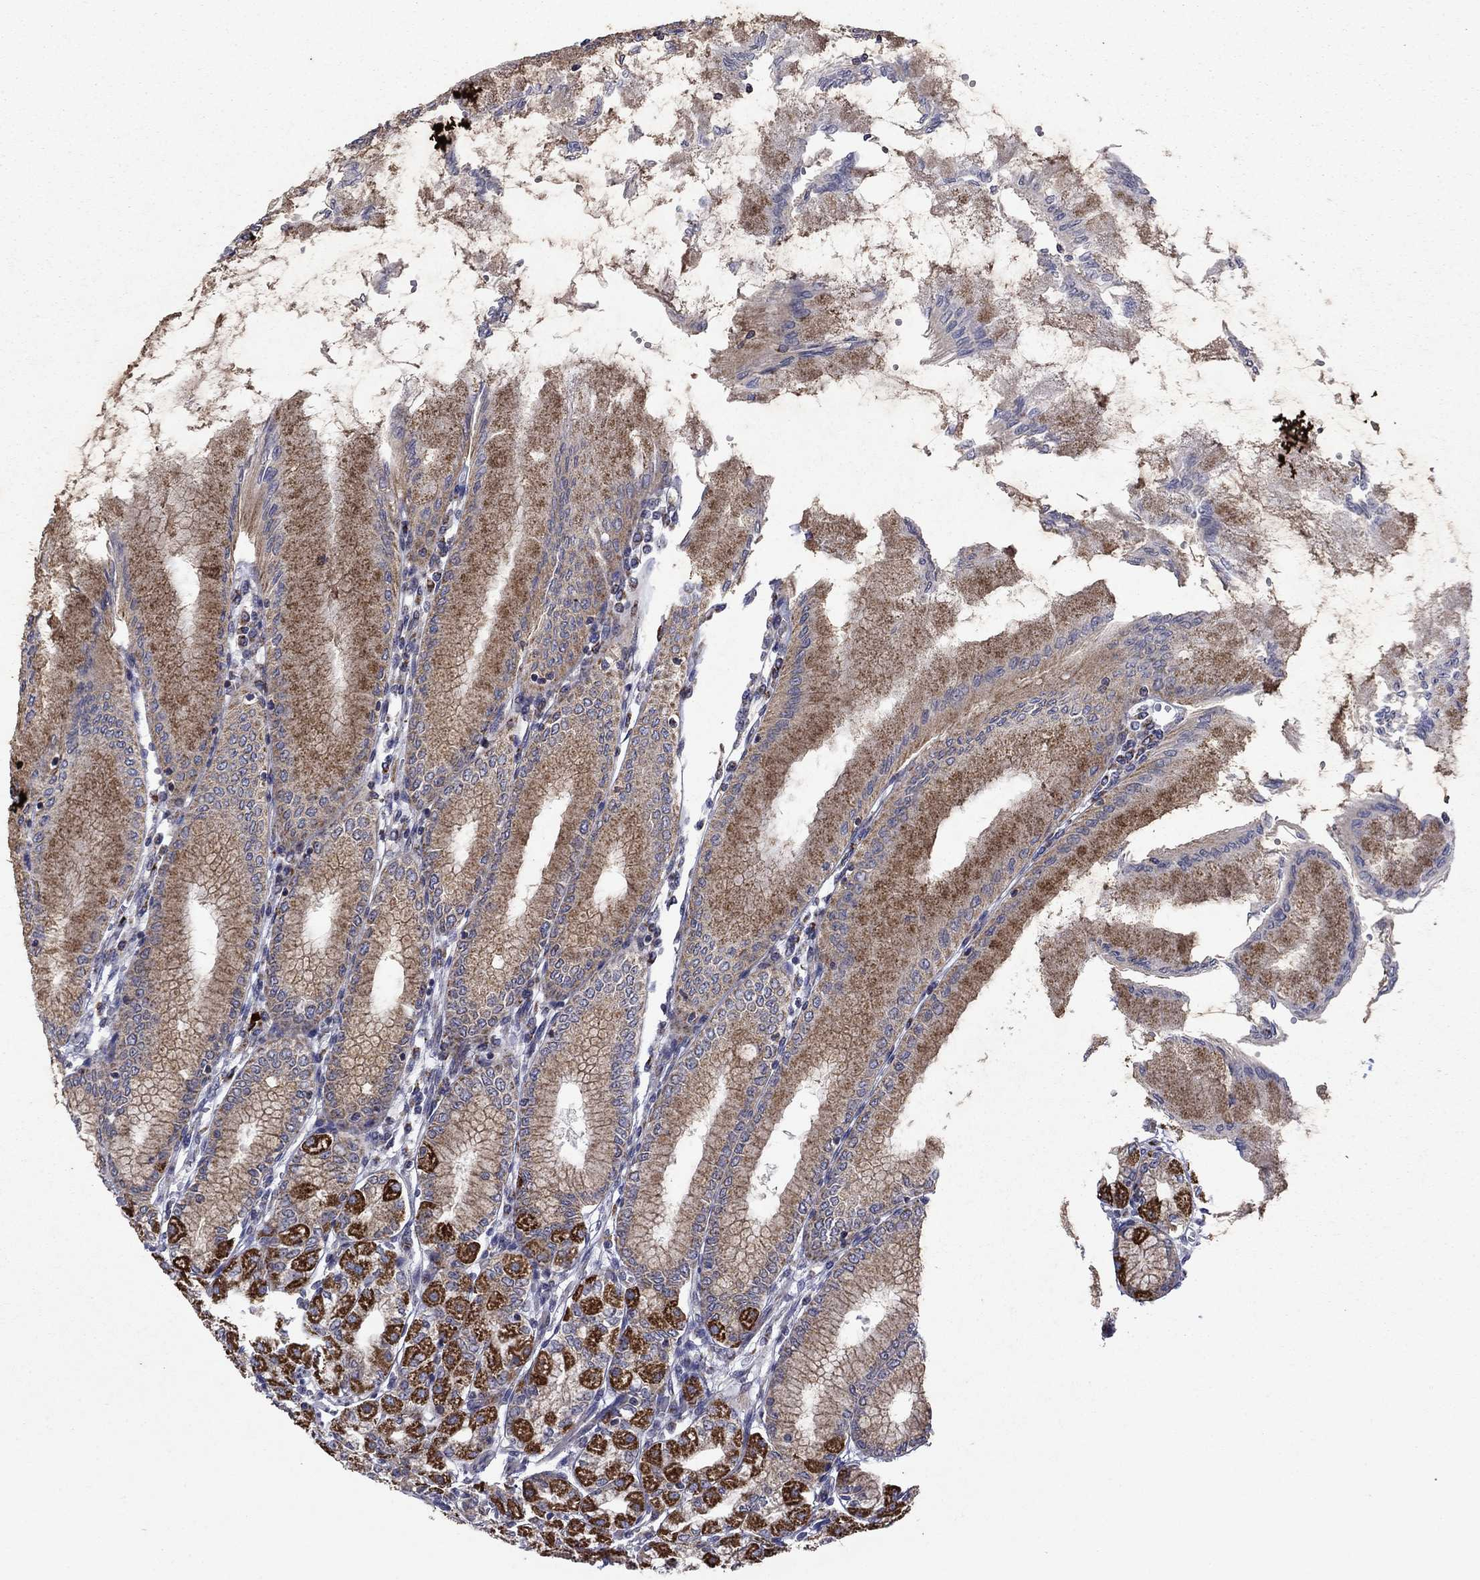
{"staining": {"intensity": "strong", "quantity": "25%-75%", "location": "cytoplasmic/membranous"}, "tissue": "stomach", "cell_type": "Glandular cells", "image_type": "normal", "snomed": [{"axis": "morphology", "description": "Normal tissue, NOS"}, {"axis": "topography", "description": "Skeletal muscle"}, {"axis": "topography", "description": "Stomach"}], "caption": "IHC staining of unremarkable stomach, which exhibits high levels of strong cytoplasmic/membranous expression in about 25%-75% of glandular cells indicating strong cytoplasmic/membranous protein expression. The staining was performed using DAB (brown) for protein detection and nuclei were counterstained in hematoxylin (blue).", "gene": "DOP1B", "patient": {"sex": "female", "age": 57}}